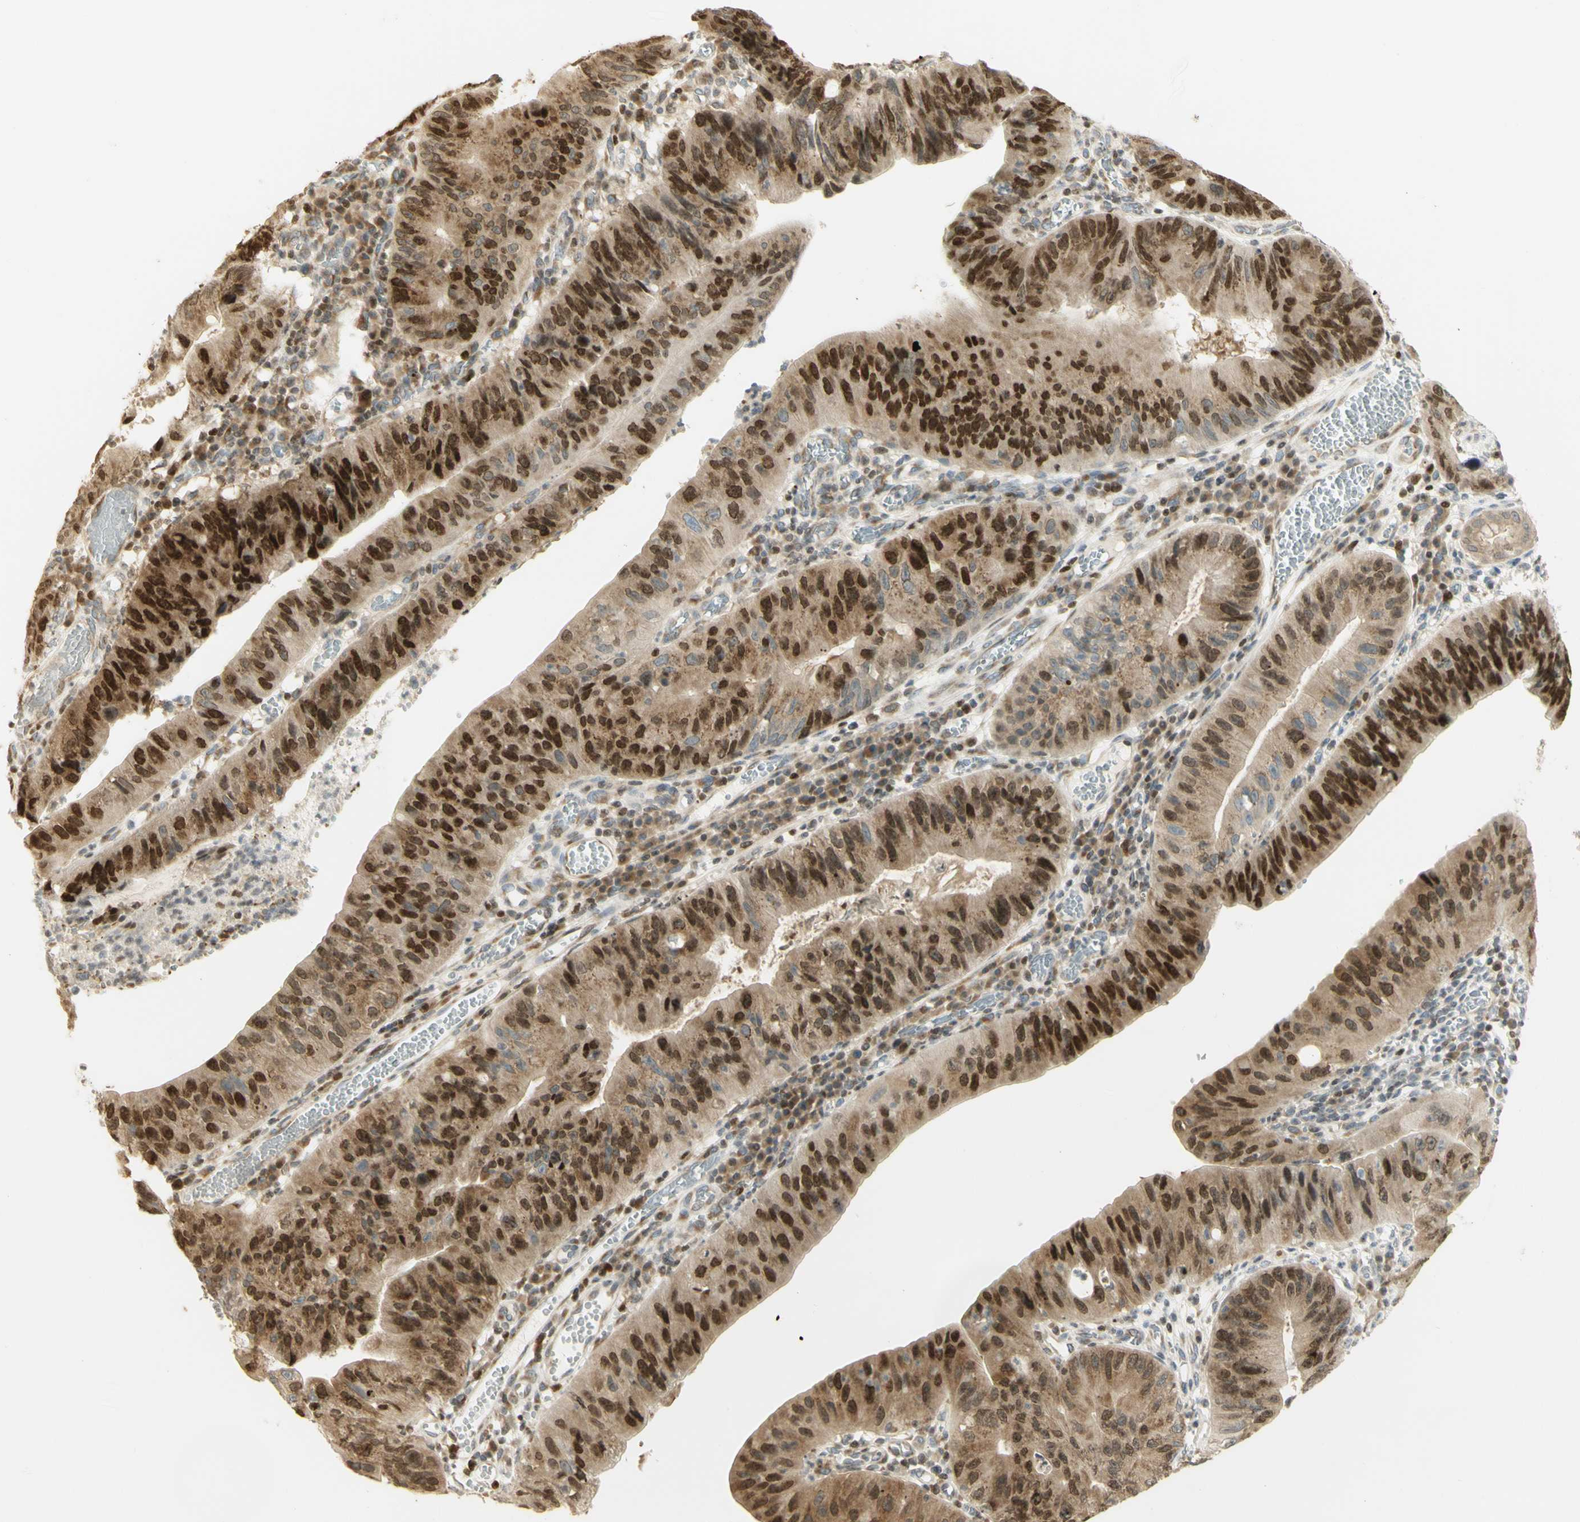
{"staining": {"intensity": "strong", "quantity": ">75%", "location": "cytoplasmic/membranous,nuclear"}, "tissue": "stomach cancer", "cell_type": "Tumor cells", "image_type": "cancer", "snomed": [{"axis": "morphology", "description": "Adenocarcinoma, NOS"}, {"axis": "topography", "description": "Stomach"}], "caption": "Stomach cancer was stained to show a protein in brown. There is high levels of strong cytoplasmic/membranous and nuclear positivity in about >75% of tumor cells.", "gene": "KIF11", "patient": {"sex": "male", "age": 59}}